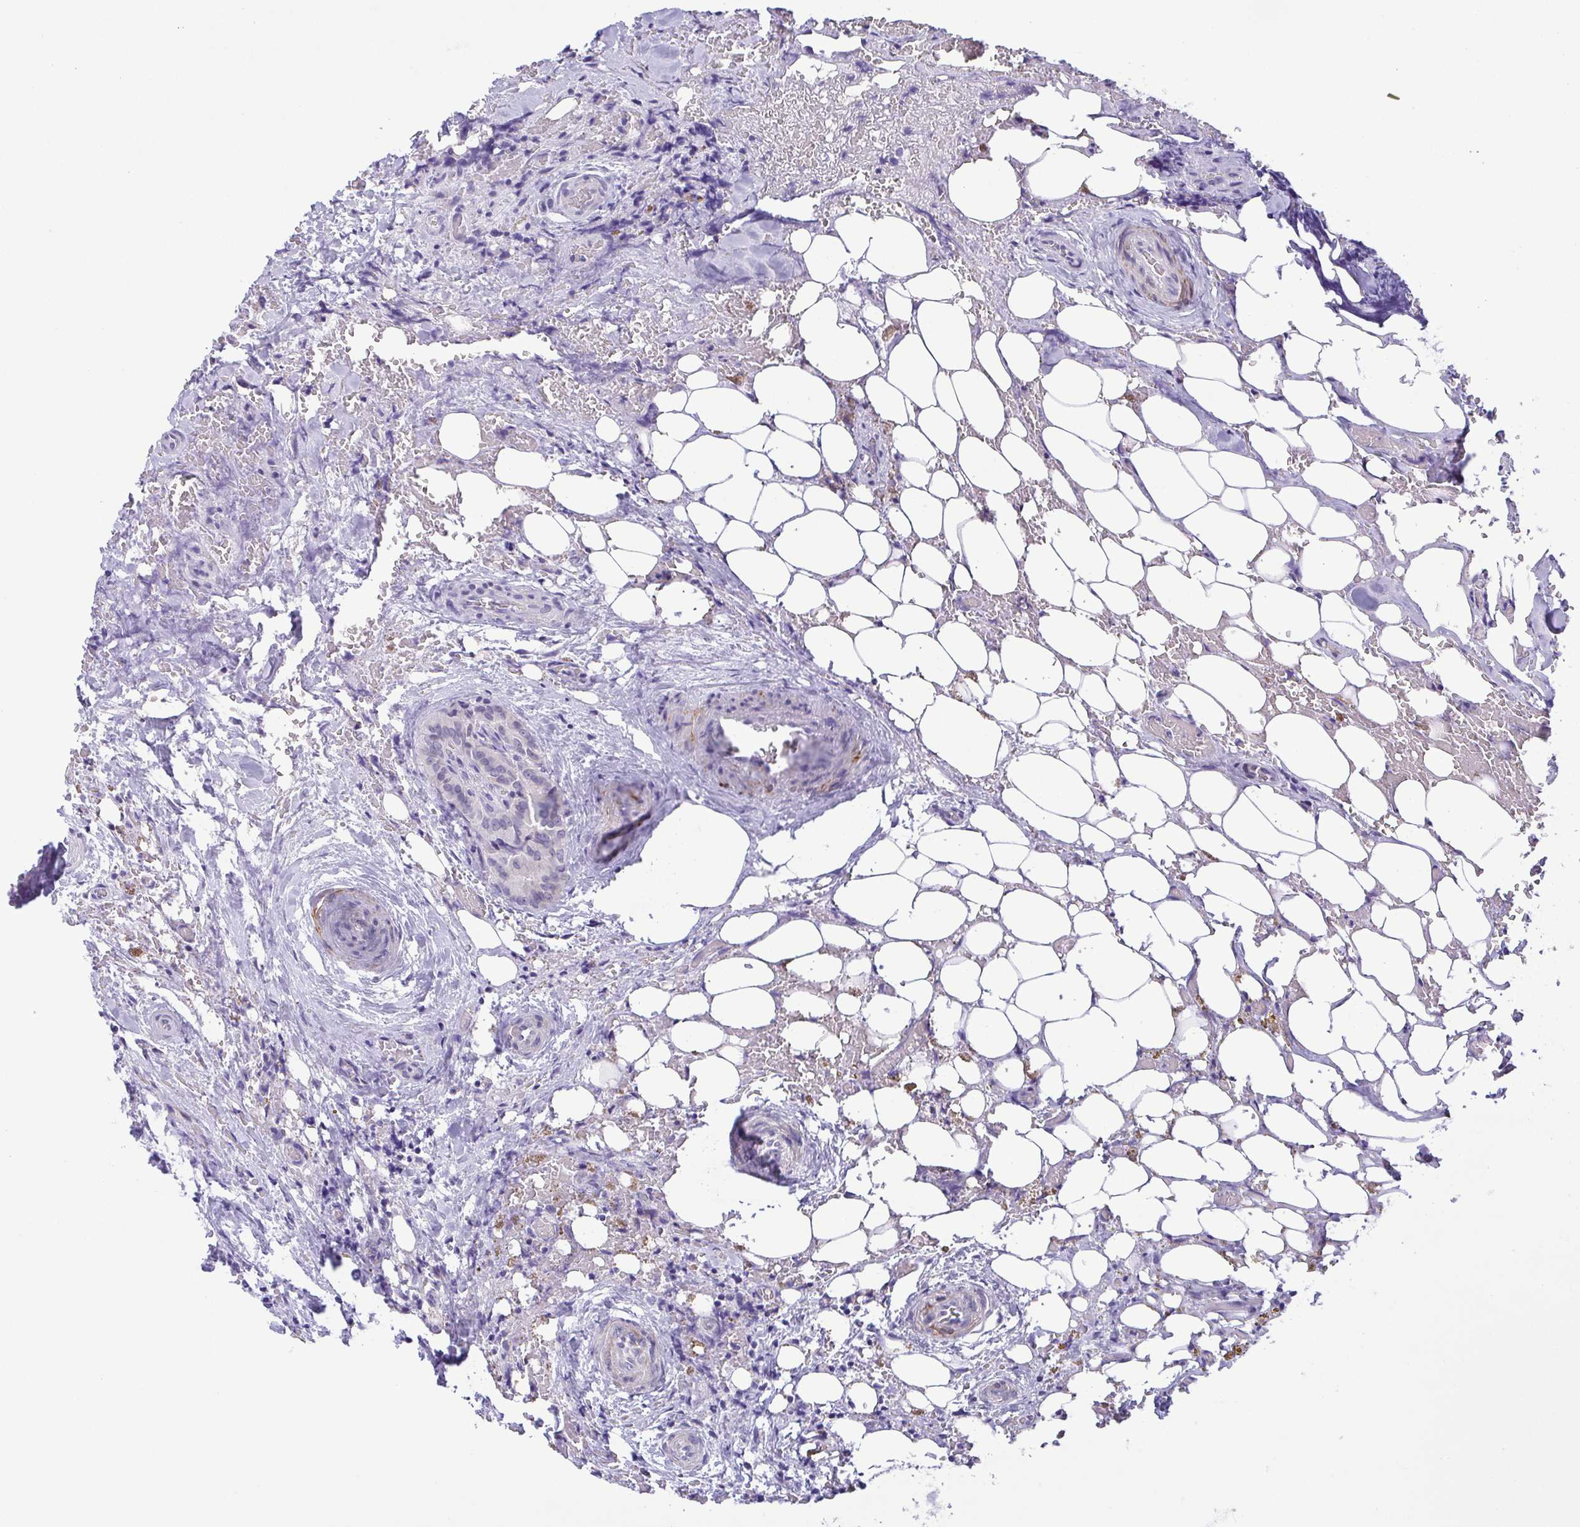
{"staining": {"intensity": "negative", "quantity": "none", "location": "none"}, "tissue": "thyroid cancer", "cell_type": "Tumor cells", "image_type": "cancer", "snomed": [{"axis": "morphology", "description": "Papillary adenocarcinoma, NOS"}, {"axis": "topography", "description": "Thyroid gland"}], "caption": "Tumor cells are negative for protein expression in human thyroid papillary adenocarcinoma.", "gene": "MYL7", "patient": {"sex": "male", "age": 61}}